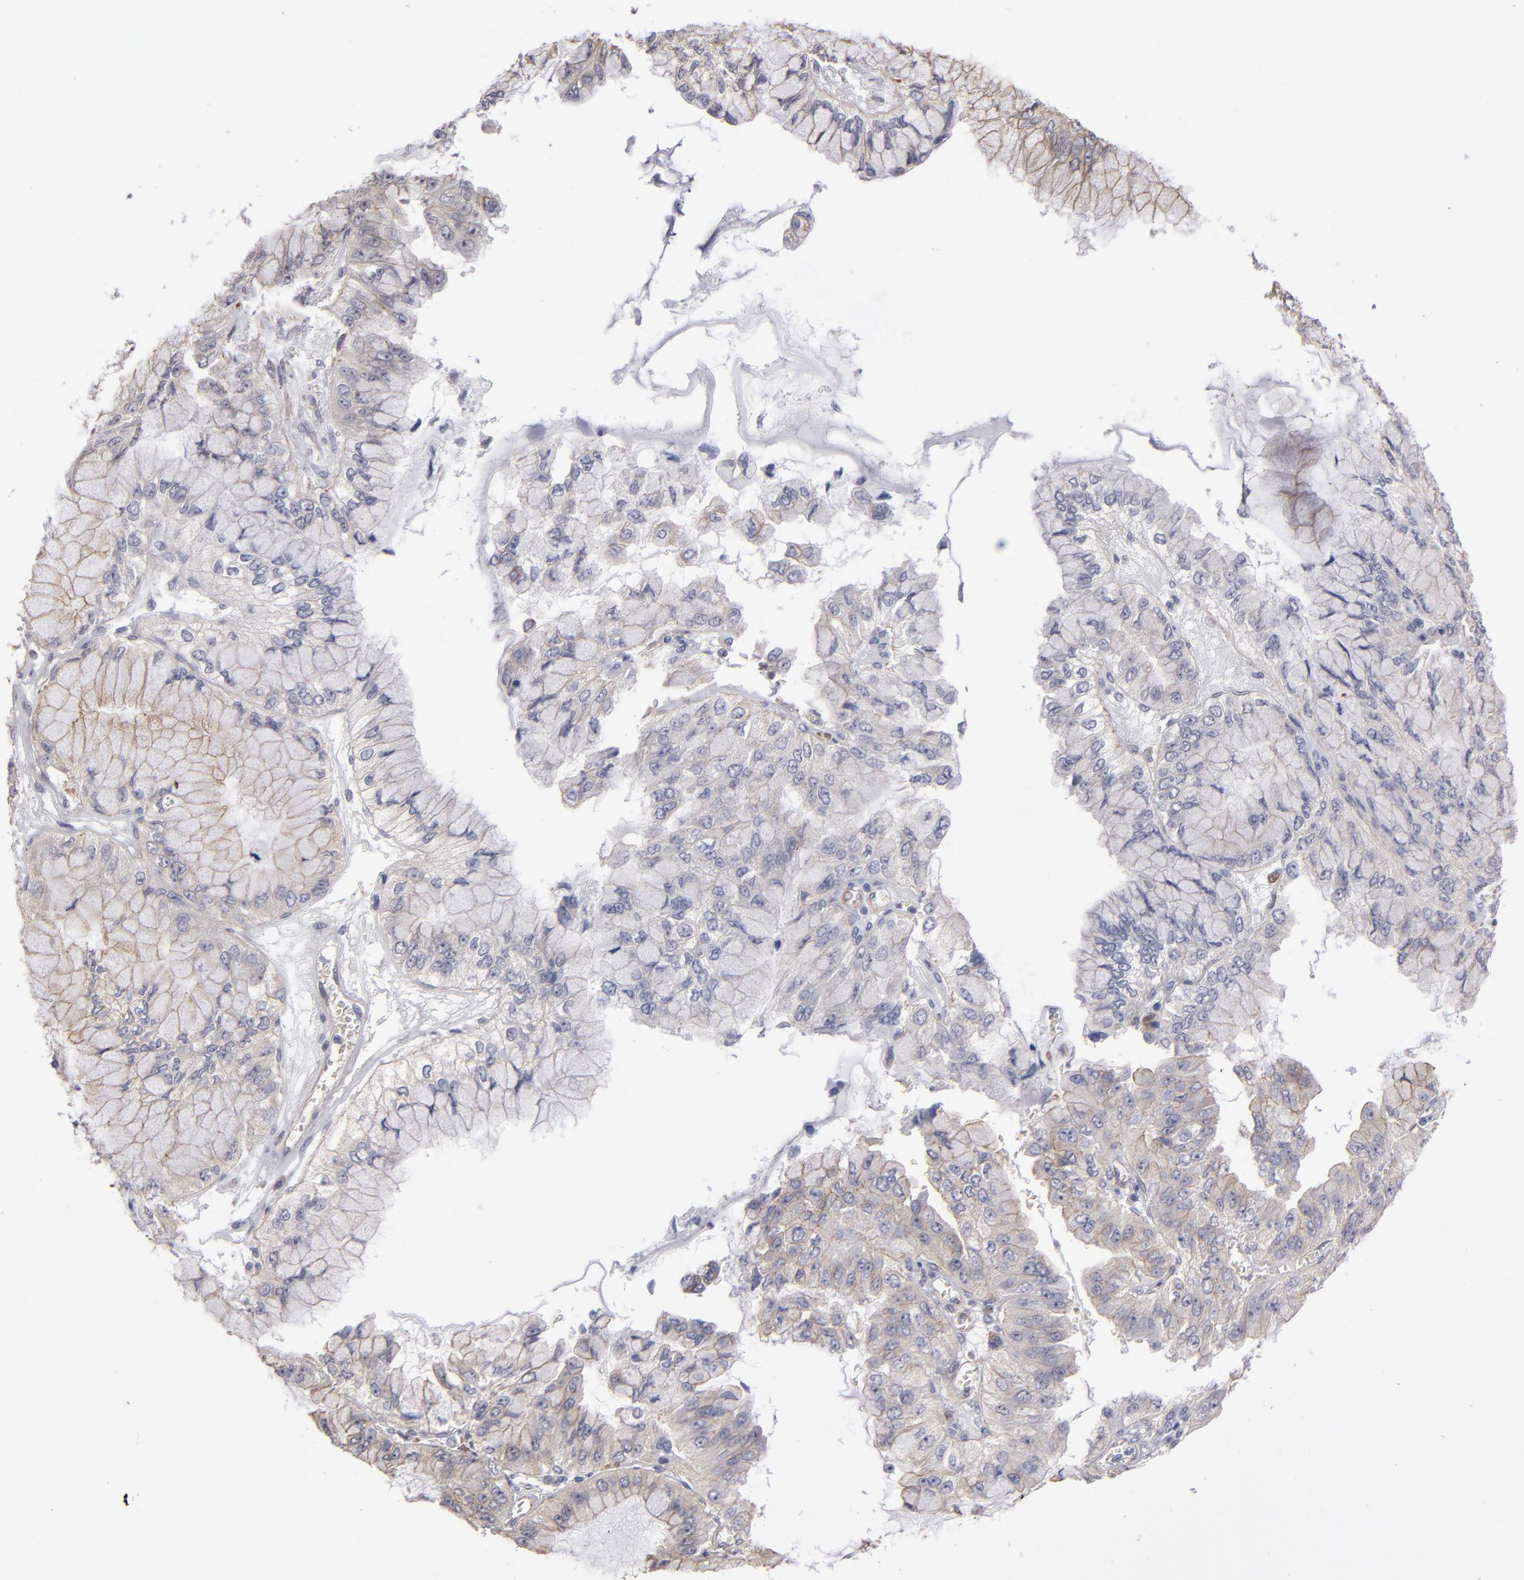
{"staining": {"intensity": "weak", "quantity": "<25%", "location": "cytoplasmic/membranous"}, "tissue": "liver cancer", "cell_type": "Tumor cells", "image_type": "cancer", "snomed": [{"axis": "morphology", "description": "Cholangiocarcinoma"}, {"axis": "topography", "description": "Liver"}], "caption": "The IHC micrograph has no significant staining in tumor cells of liver cholangiocarcinoma tissue.", "gene": "NDRG2", "patient": {"sex": "female", "age": 79}}